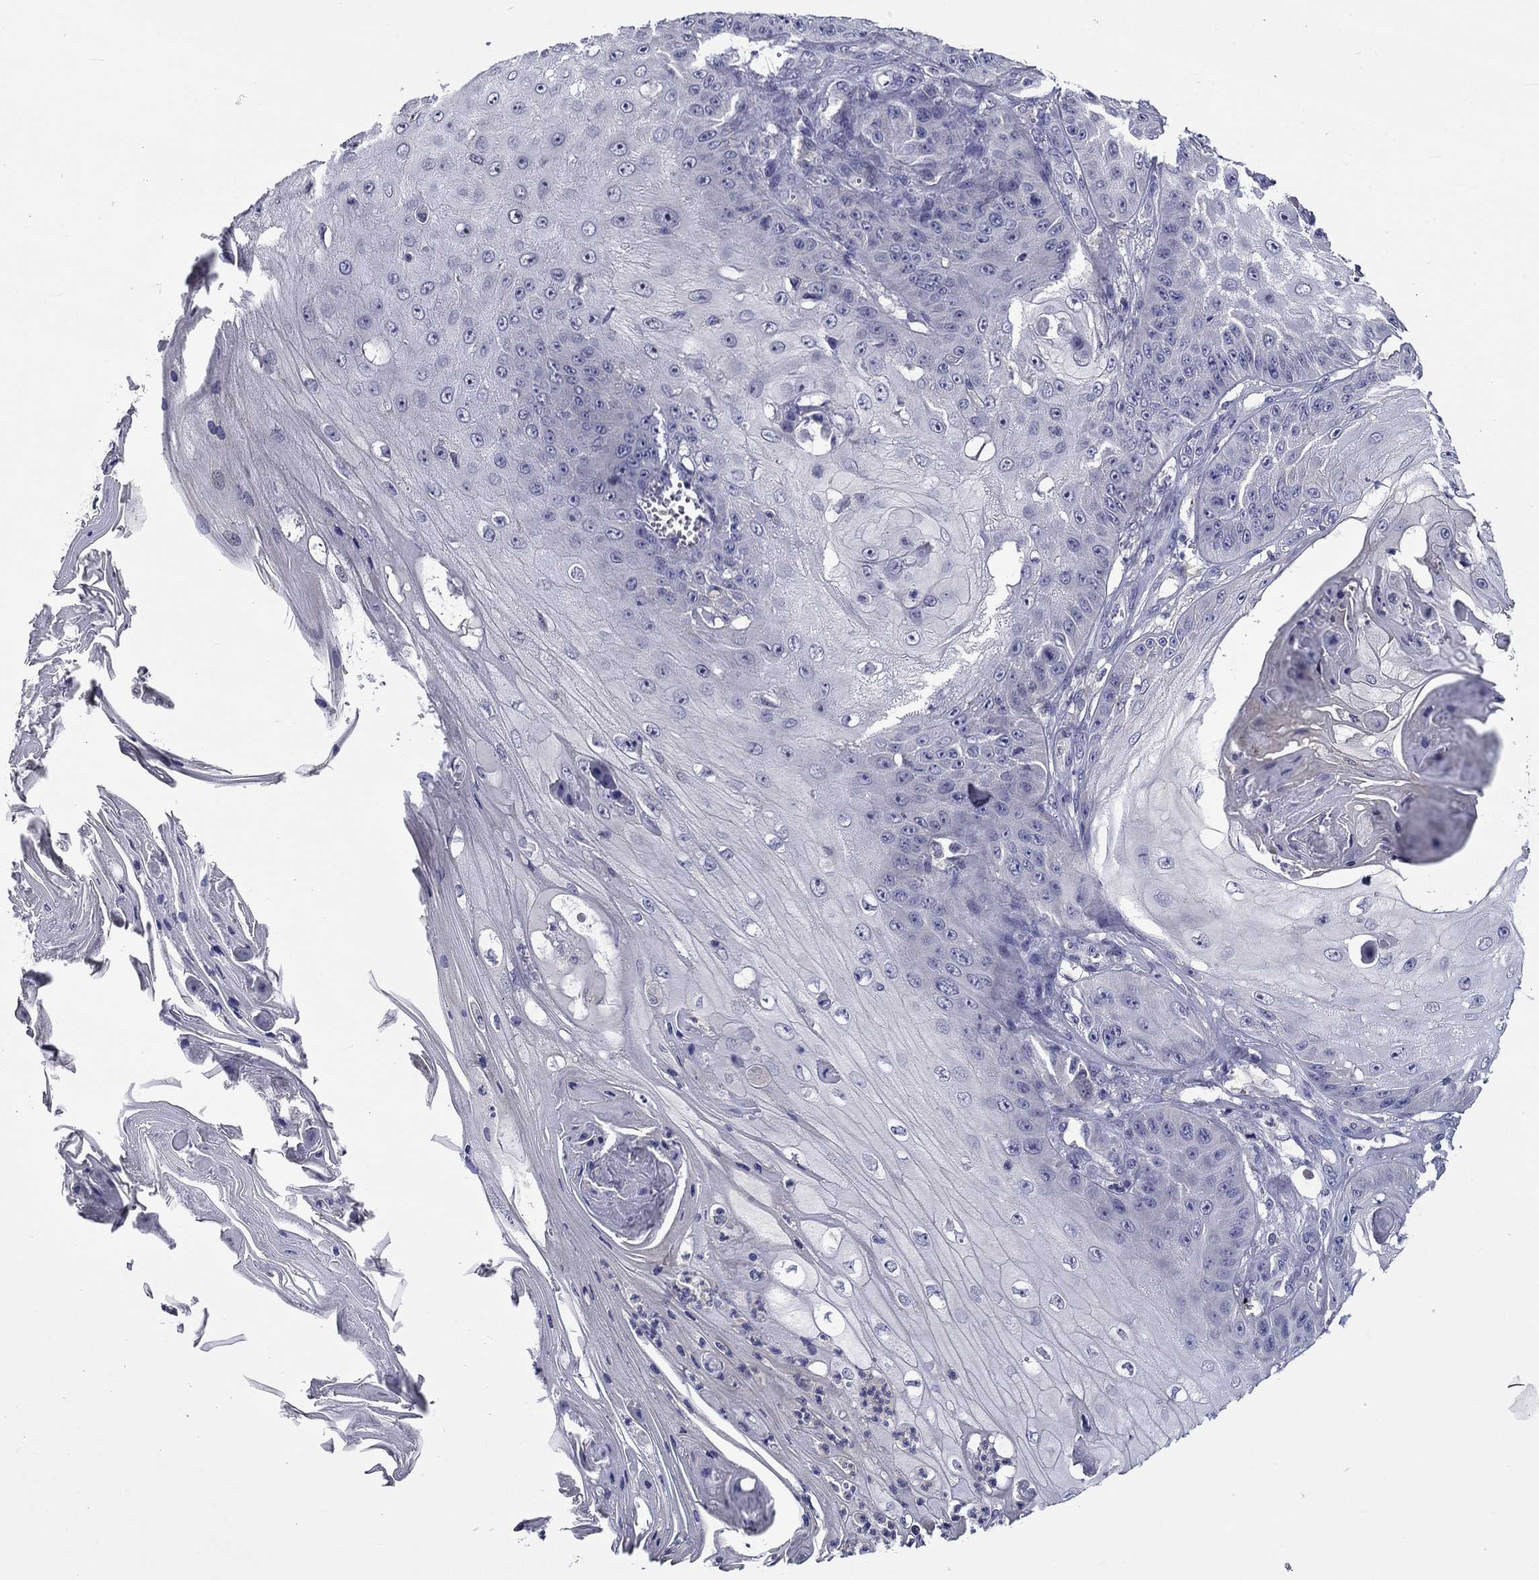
{"staining": {"intensity": "negative", "quantity": "none", "location": "none"}, "tissue": "skin cancer", "cell_type": "Tumor cells", "image_type": "cancer", "snomed": [{"axis": "morphology", "description": "Squamous cell carcinoma, NOS"}, {"axis": "topography", "description": "Skin"}], "caption": "Immunohistochemistry image of human skin cancer stained for a protein (brown), which reveals no expression in tumor cells. (Stains: DAB (3,3'-diaminobenzidine) IHC with hematoxylin counter stain, Microscopy: brightfield microscopy at high magnification).", "gene": "POU2F2", "patient": {"sex": "male", "age": 70}}